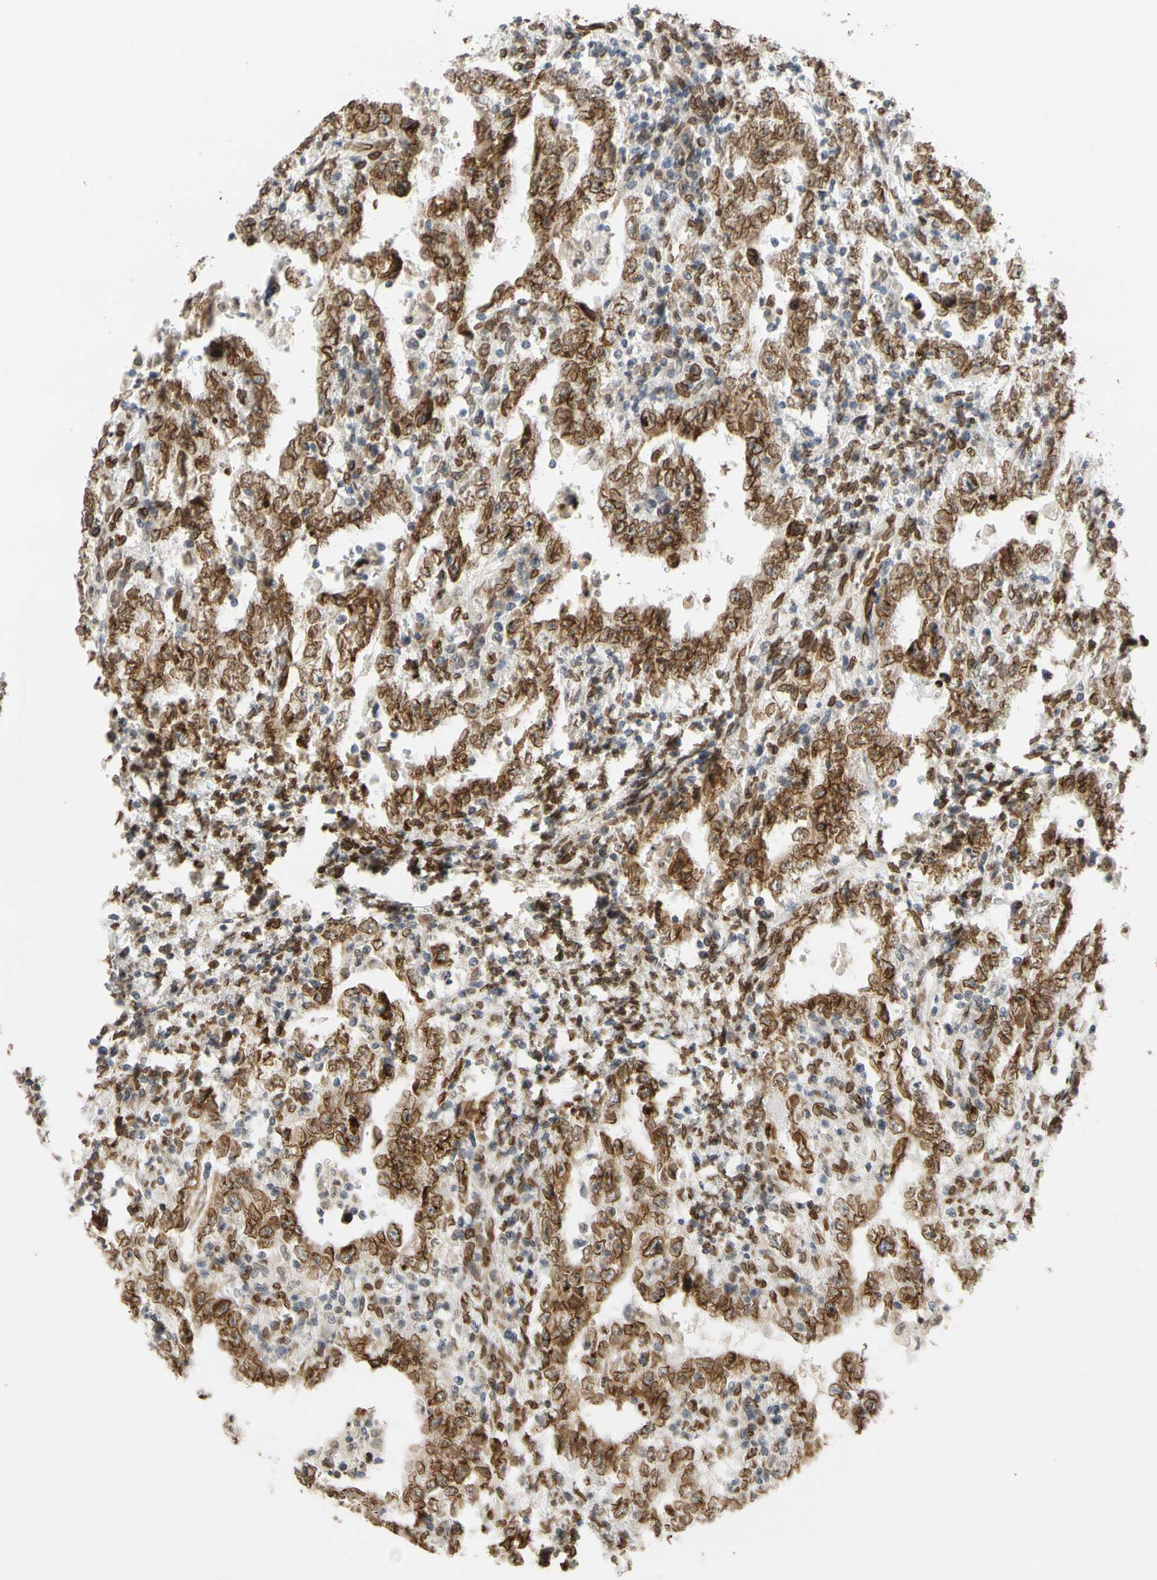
{"staining": {"intensity": "strong", "quantity": ">75%", "location": "cytoplasmic/membranous,nuclear"}, "tissue": "testis cancer", "cell_type": "Tumor cells", "image_type": "cancer", "snomed": [{"axis": "morphology", "description": "Carcinoma, Embryonal, NOS"}, {"axis": "topography", "description": "Testis"}], "caption": "This histopathology image displays immunohistochemistry (IHC) staining of human testis embryonal carcinoma, with high strong cytoplasmic/membranous and nuclear positivity in about >75% of tumor cells.", "gene": "SUN1", "patient": {"sex": "male", "age": 26}}